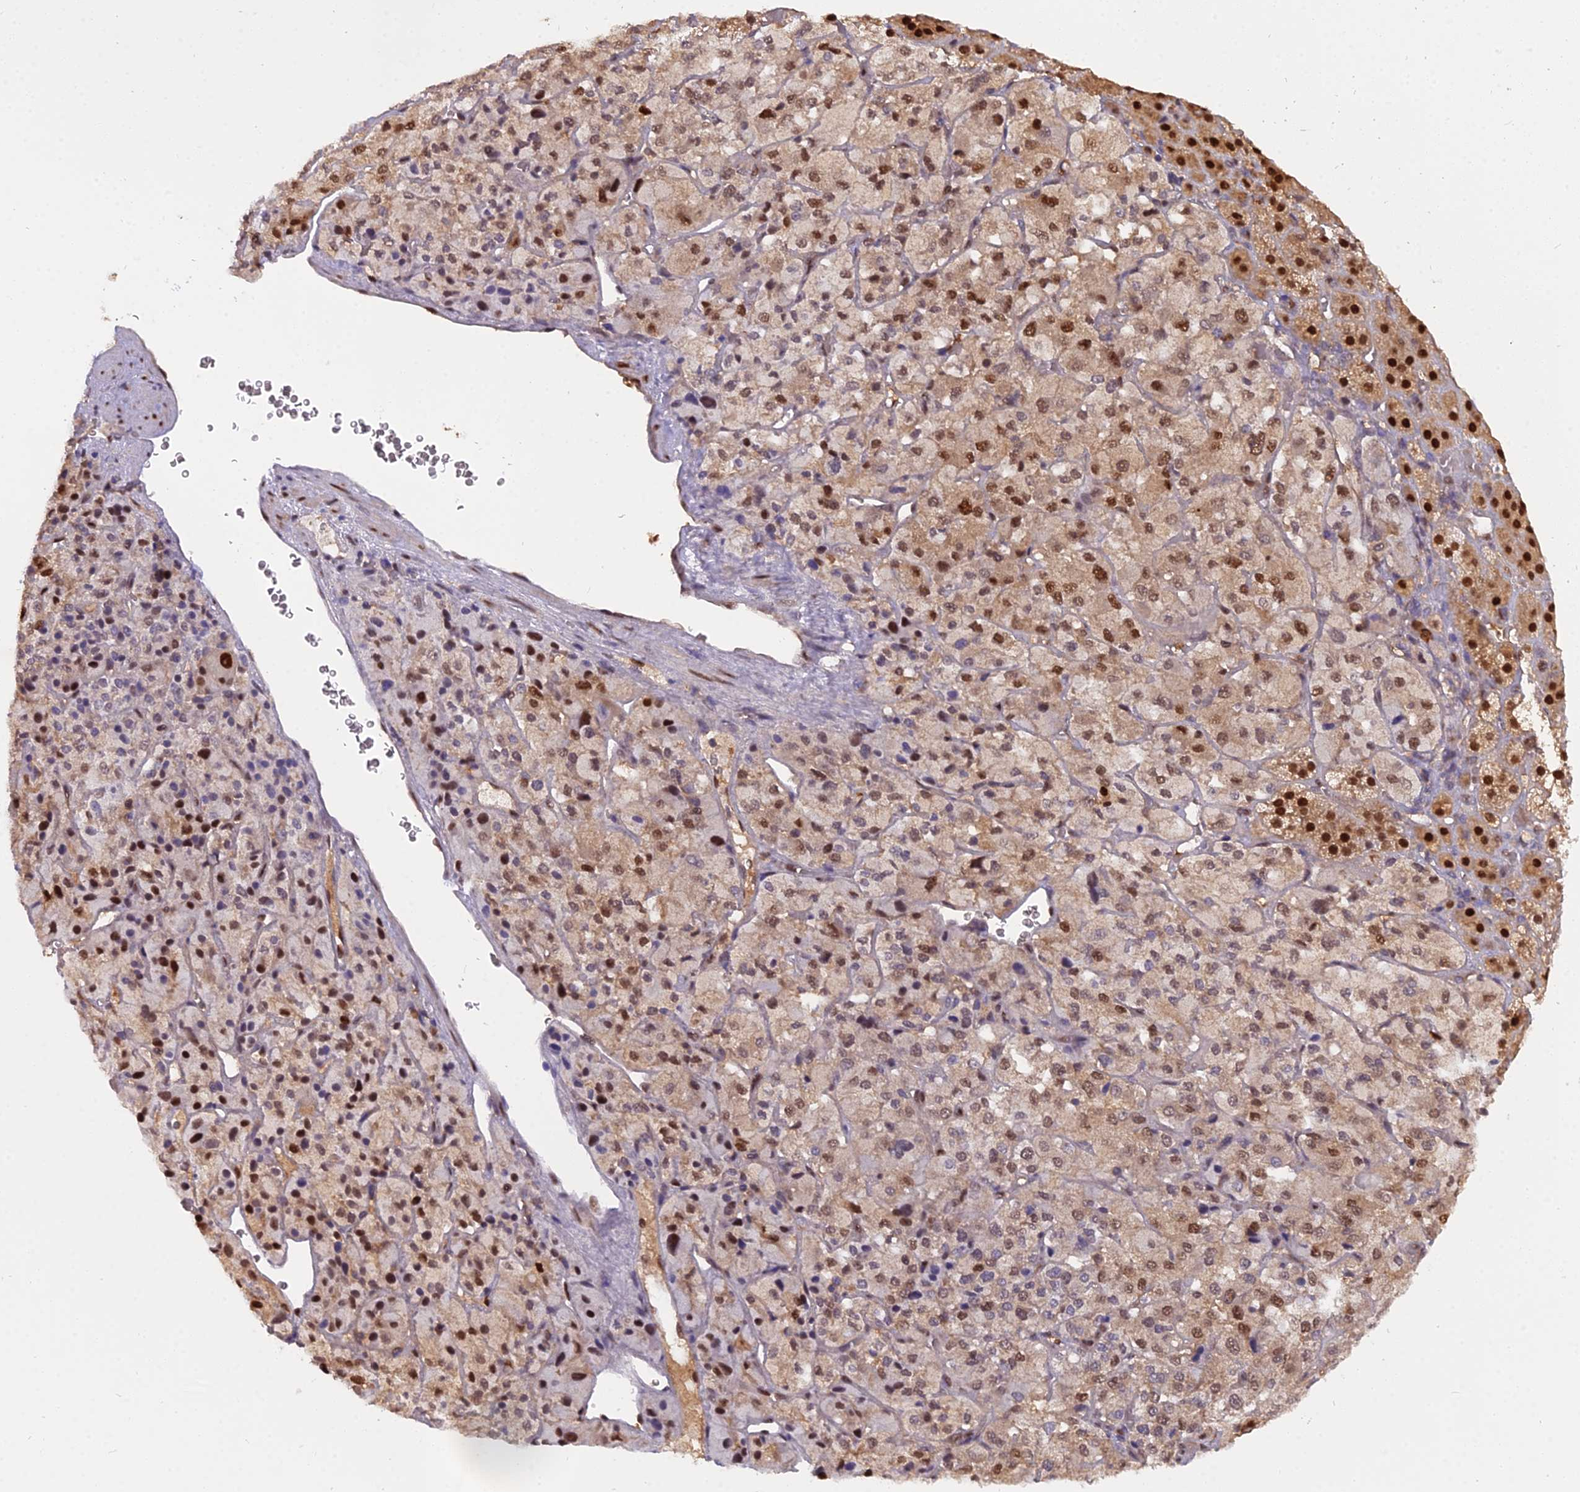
{"staining": {"intensity": "strong", "quantity": ">75%", "location": "nuclear"}, "tissue": "adrenal gland", "cell_type": "Glandular cells", "image_type": "normal", "snomed": [{"axis": "morphology", "description": "Normal tissue, NOS"}, {"axis": "topography", "description": "Adrenal gland"}], "caption": "Immunohistochemistry (IHC) histopathology image of benign human adrenal gland stained for a protein (brown), which reveals high levels of strong nuclear positivity in about >75% of glandular cells.", "gene": "NPEPL1", "patient": {"sex": "female", "age": 44}}